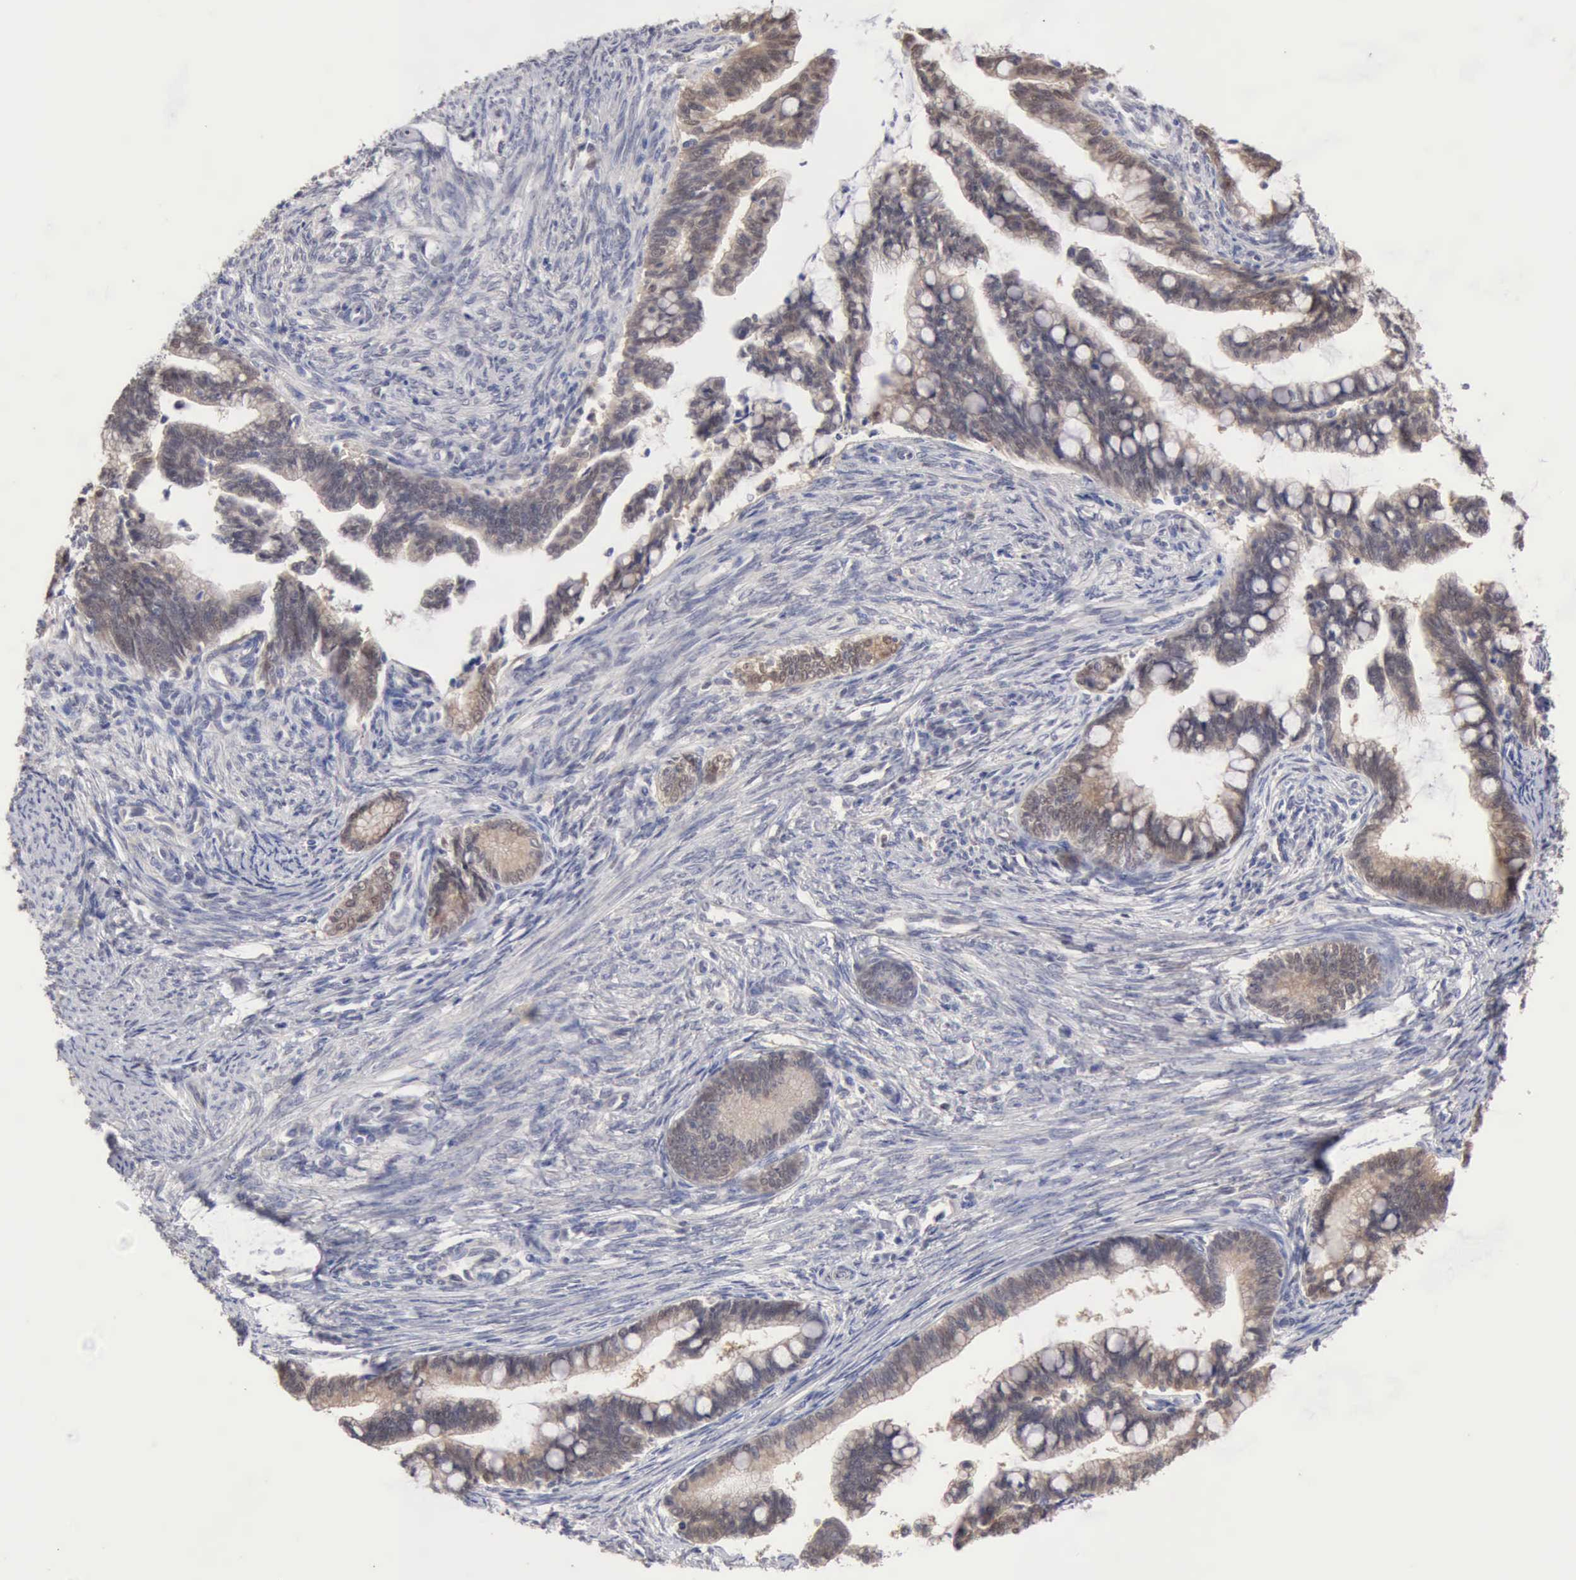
{"staining": {"intensity": "weak", "quantity": "25%-75%", "location": "cytoplasmic/membranous"}, "tissue": "cervical cancer", "cell_type": "Tumor cells", "image_type": "cancer", "snomed": [{"axis": "morphology", "description": "Adenocarcinoma, NOS"}, {"axis": "topography", "description": "Cervix"}], "caption": "The photomicrograph displays immunohistochemical staining of cervical cancer. There is weak cytoplasmic/membranous staining is seen in about 25%-75% of tumor cells.", "gene": "PTGR2", "patient": {"sex": "female", "age": 36}}